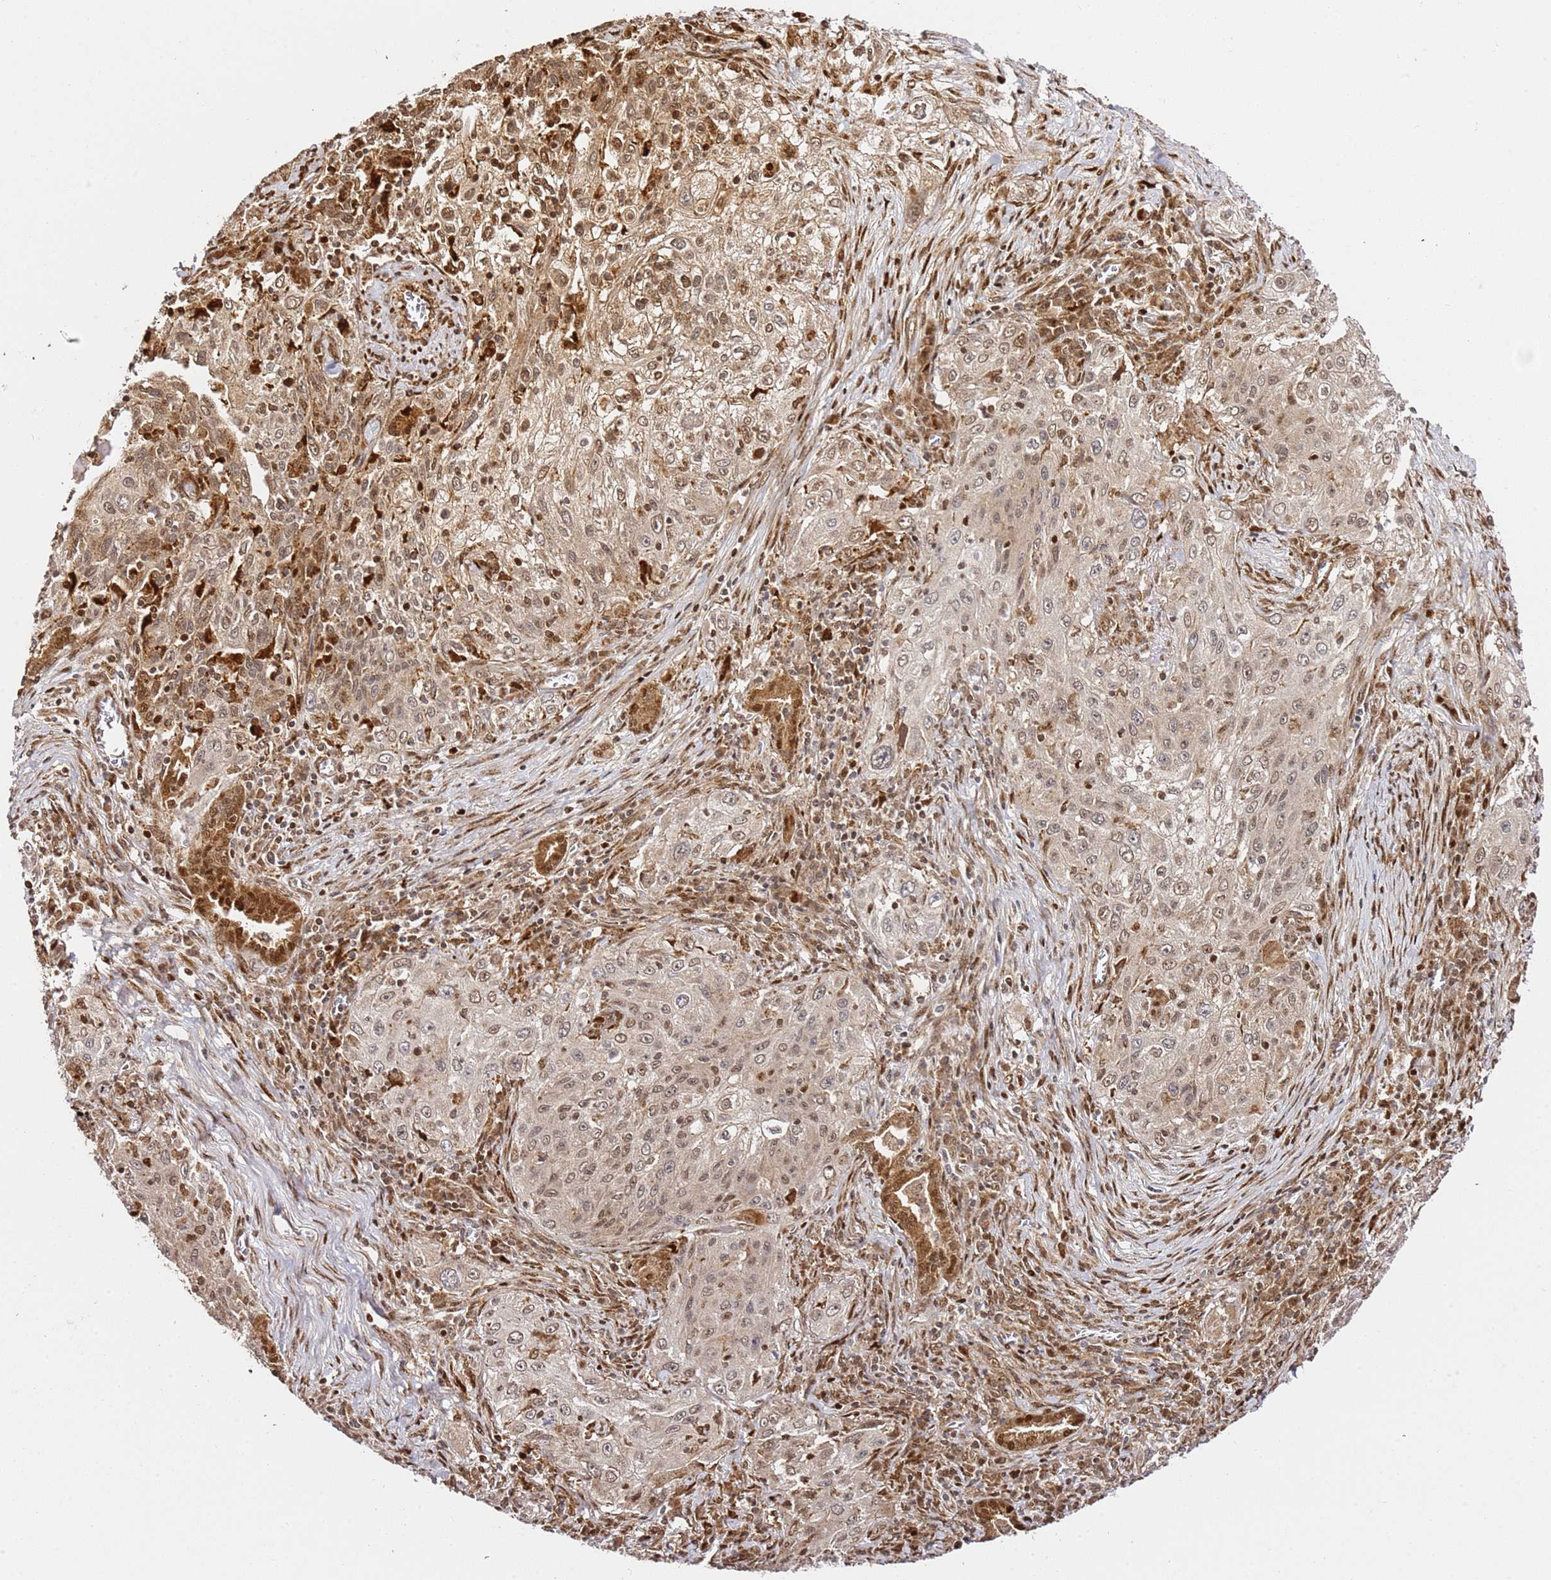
{"staining": {"intensity": "moderate", "quantity": ">75%", "location": "cytoplasmic/membranous,nuclear"}, "tissue": "lung cancer", "cell_type": "Tumor cells", "image_type": "cancer", "snomed": [{"axis": "morphology", "description": "Squamous cell carcinoma, NOS"}, {"axis": "topography", "description": "Lung"}], "caption": "Protein staining of lung cancer tissue displays moderate cytoplasmic/membranous and nuclear staining in approximately >75% of tumor cells. The staining was performed using DAB (3,3'-diaminobenzidine), with brown indicating positive protein expression. Nuclei are stained blue with hematoxylin.", "gene": "SMOX", "patient": {"sex": "female", "age": 69}}